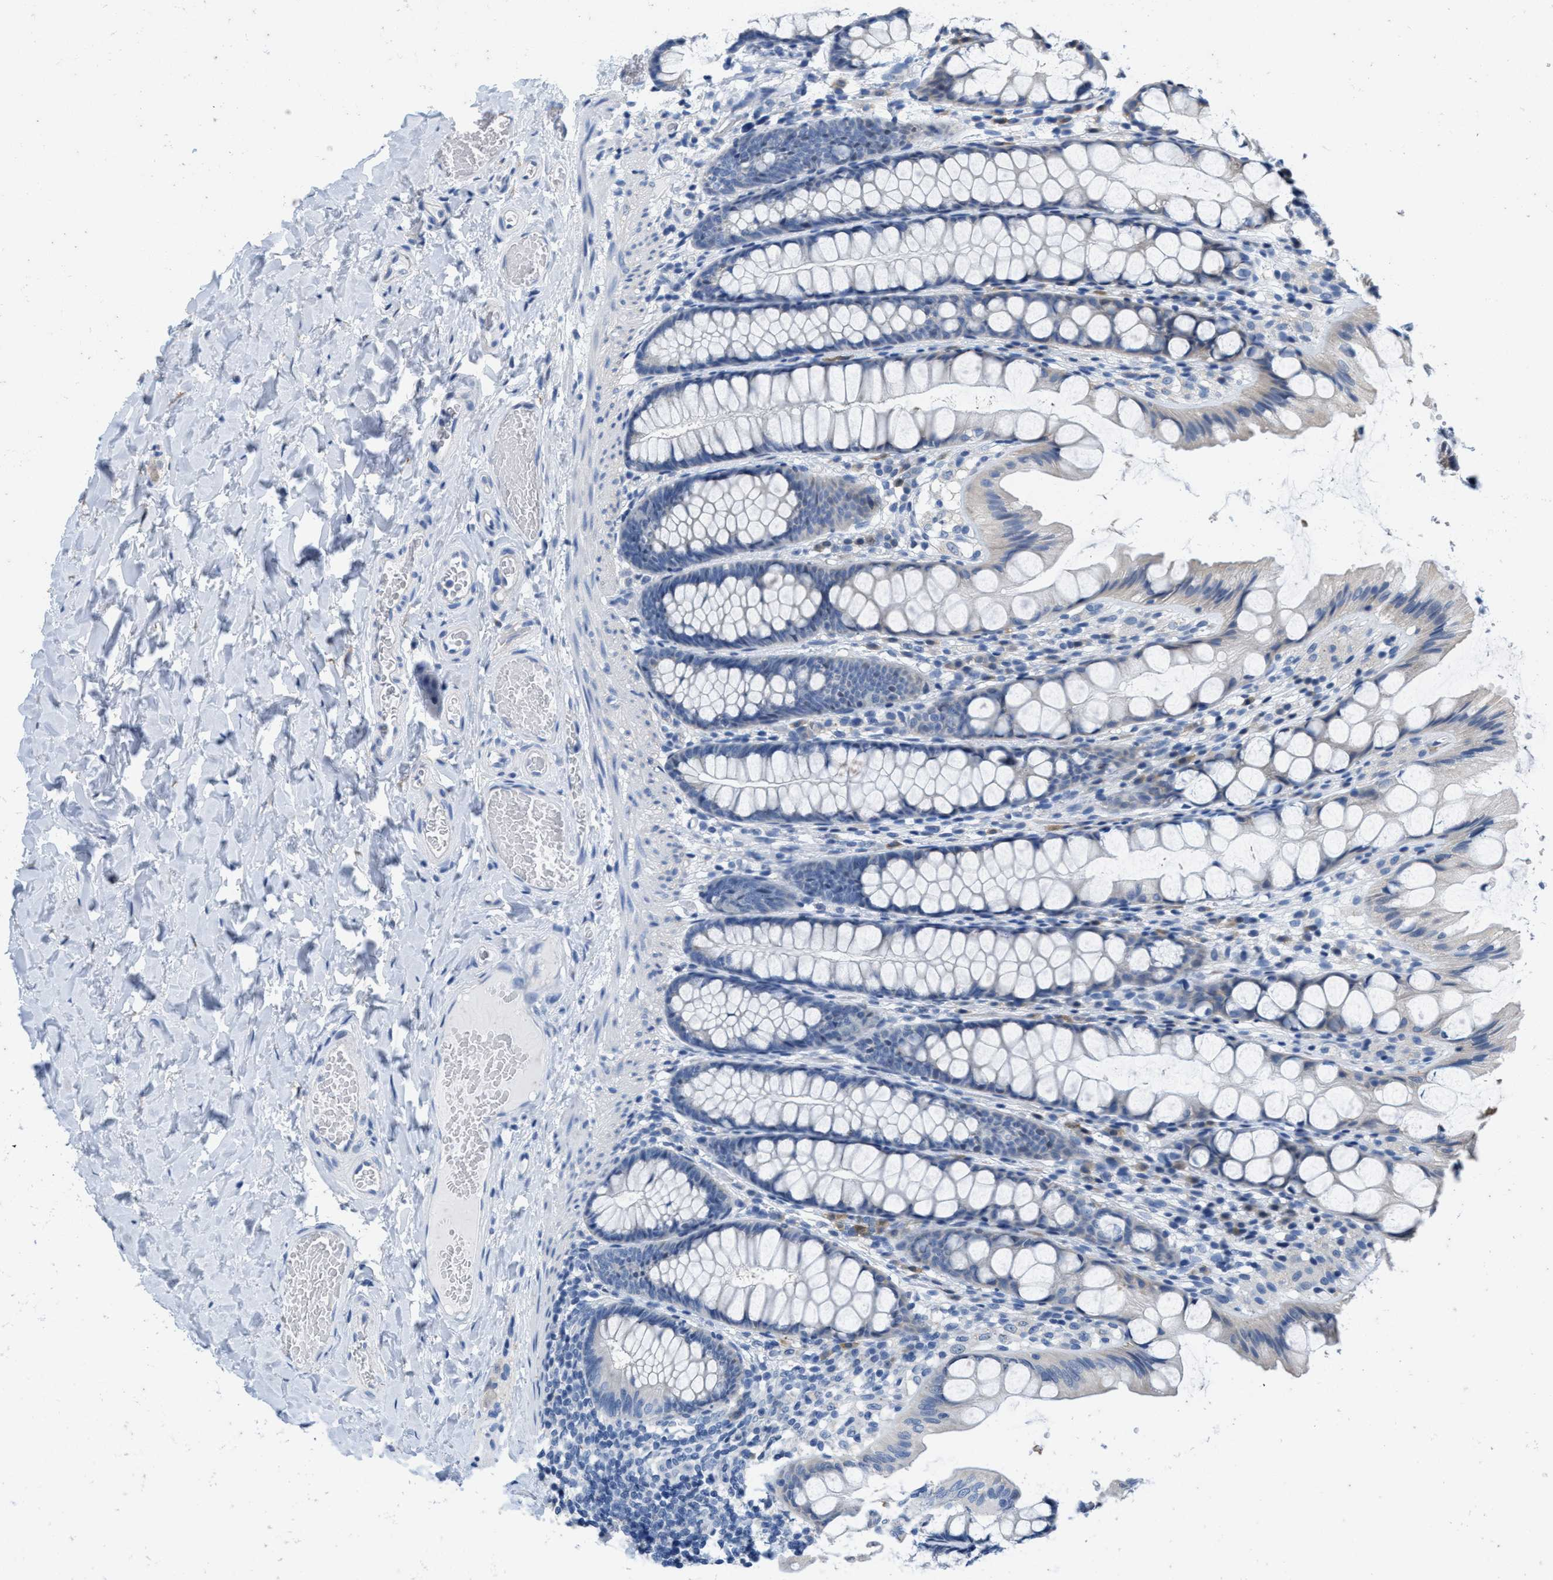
{"staining": {"intensity": "negative", "quantity": "none", "location": "none"}, "tissue": "colon", "cell_type": "Endothelial cells", "image_type": "normal", "snomed": [{"axis": "morphology", "description": "Normal tissue, NOS"}, {"axis": "topography", "description": "Colon"}], "caption": "Human colon stained for a protein using immunohistochemistry (IHC) reveals no staining in endothelial cells.", "gene": "ABCB11", "patient": {"sex": "male", "age": 47}}